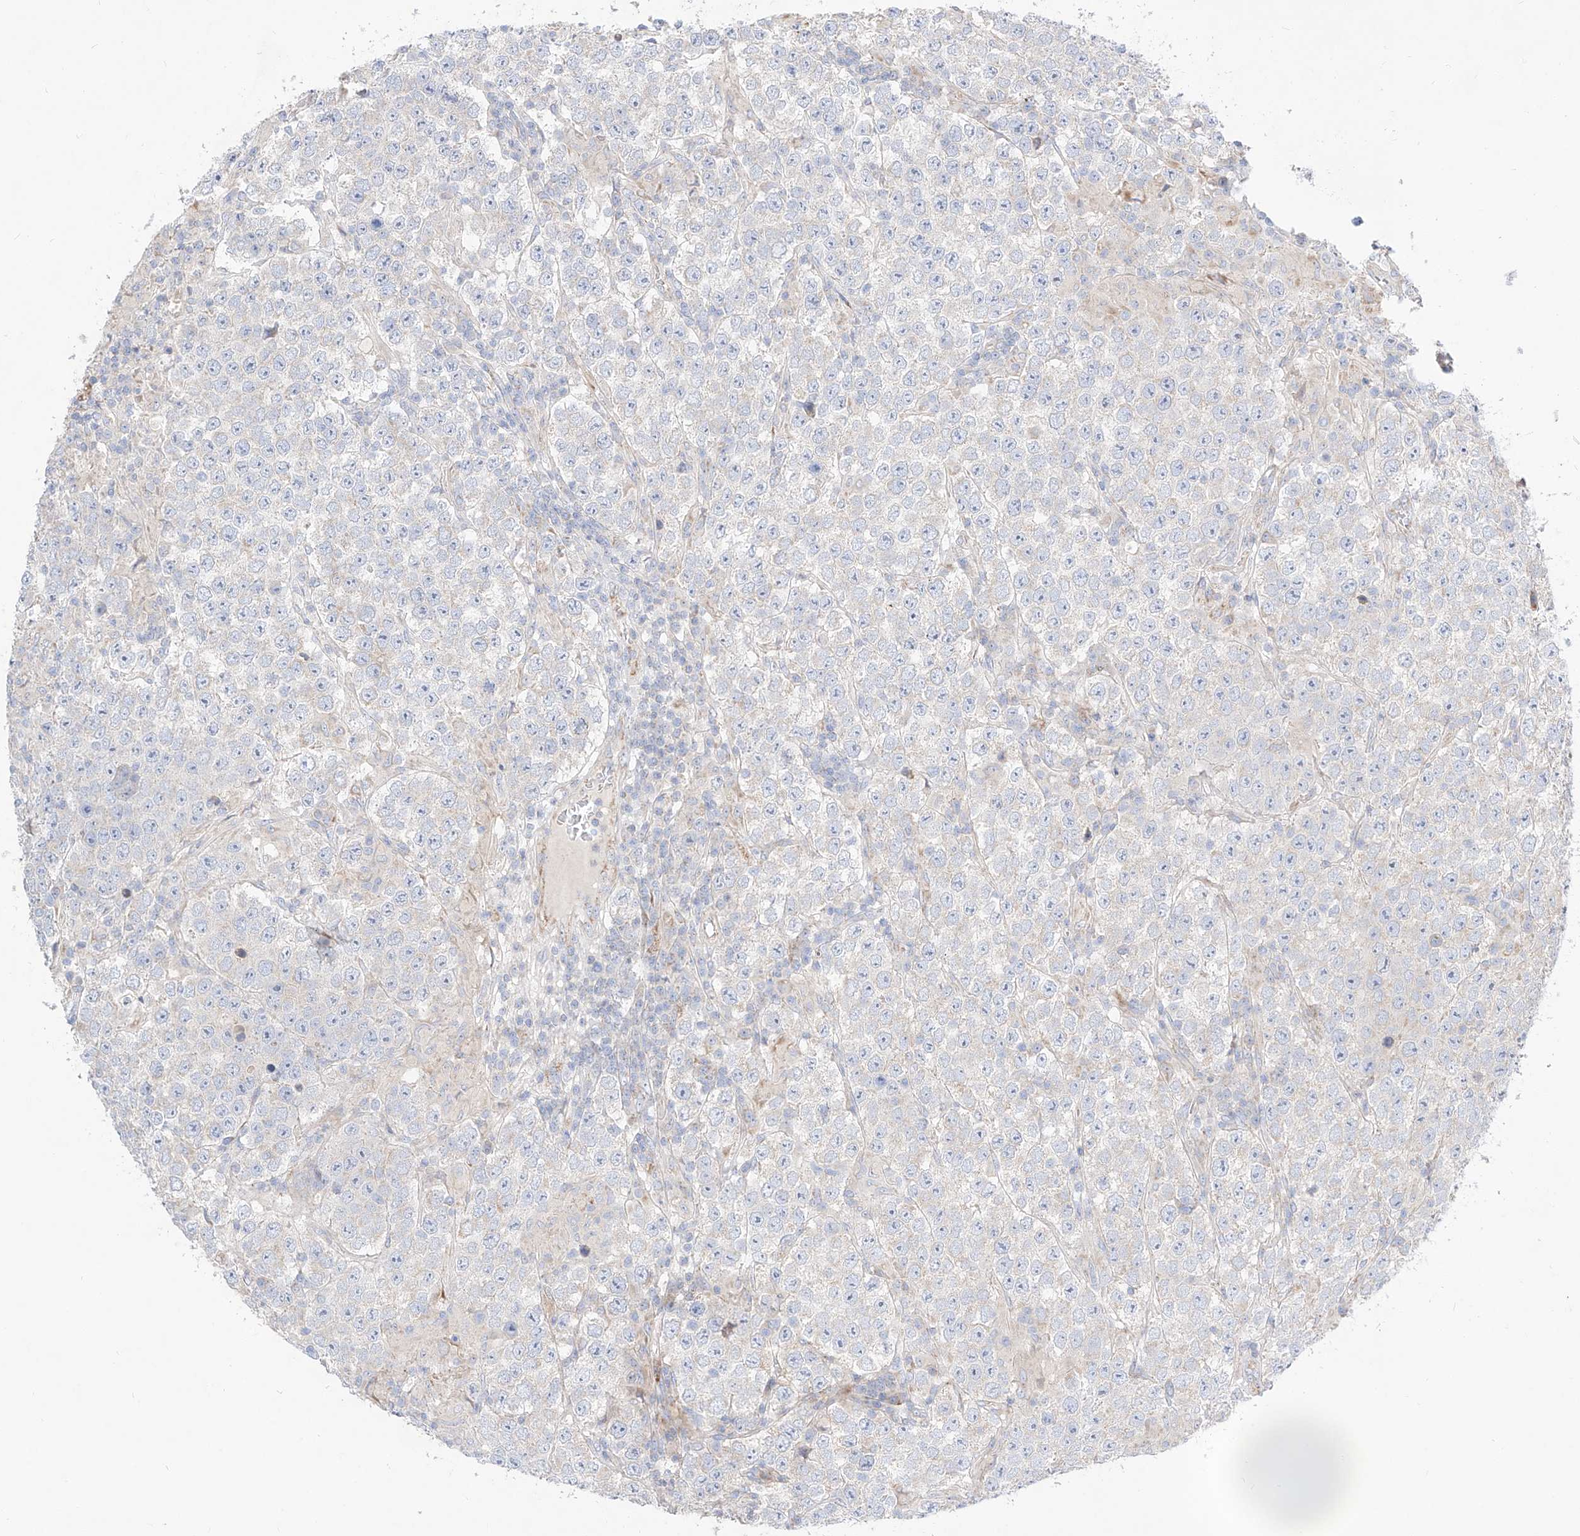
{"staining": {"intensity": "negative", "quantity": "none", "location": "none"}, "tissue": "testis cancer", "cell_type": "Tumor cells", "image_type": "cancer", "snomed": [{"axis": "morphology", "description": "Normal tissue, NOS"}, {"axis": "morphology", "description": "Urothelial carcinoma, High grade"}, {"axis": "morphology", "description": "Seminoma, NOS"}, {"axis": "morphology", "description": "Carcinoma, Embryonal, NOS"}, {"axis": "topography", "description": "Urinary bladder"}, {"axis": "topography", "description": "Testis"}], "caption": "Immunohistochemistry (IHC) of human testis urothelial carcinoma (high-grade) reveals no expression in tumor cells.", "gene": "CST9", "patient": {"sex": "male", "age": 41}}